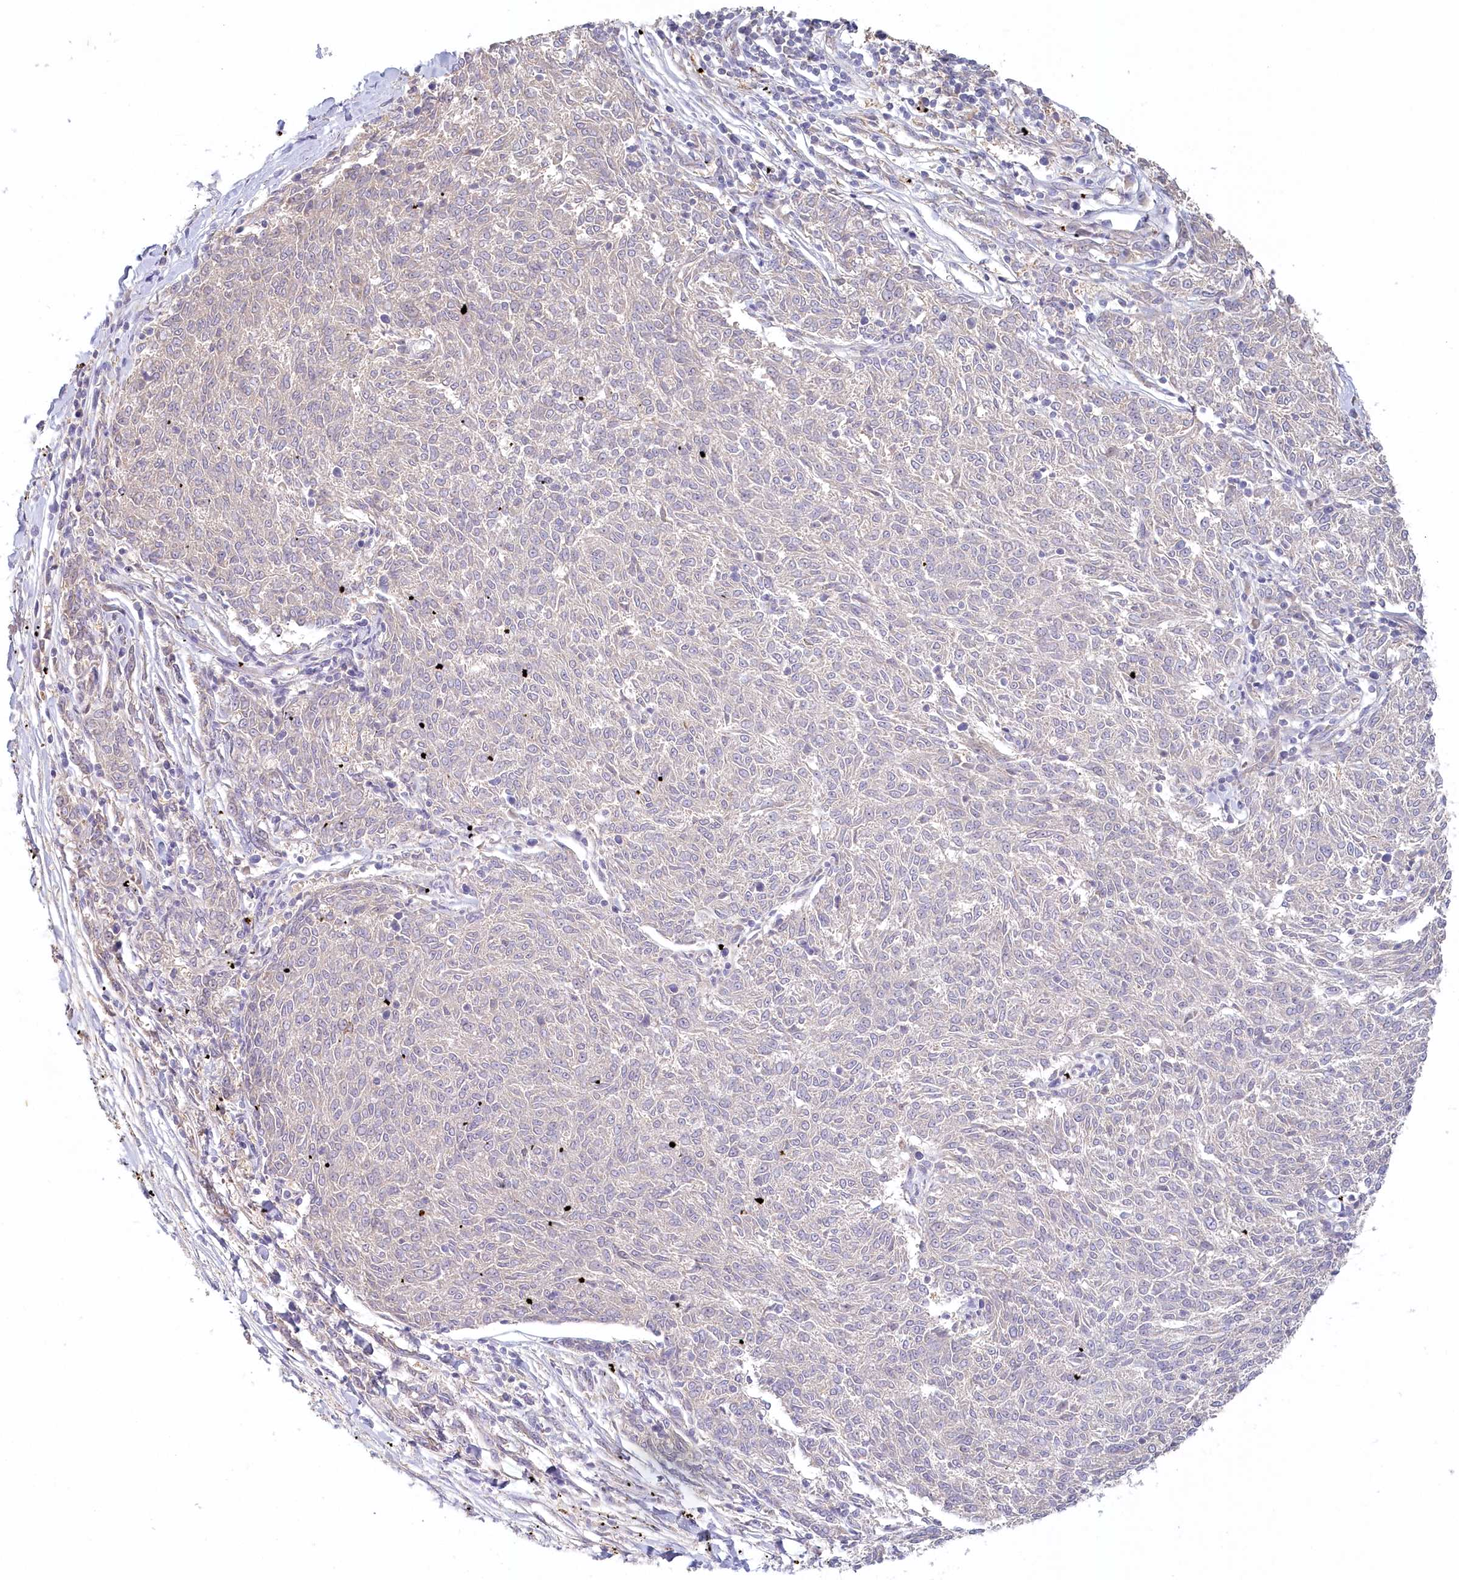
{"staining": {"intensity": "negative", "quantity": "none", "location": "none"}, "tissue": "melanoma", "cell_type": "Tumor cells", "image_type": "cancer", "snomed": [{"axis": "morphology", "description": "Malignant melanoma, NOS"}, {"axis": "topography", "description": "Skin"}], "caption": "A histopathology image of malignant melanoma stained for a protein demonstrates no brown staining in tumor cells.", "gene": "VSIG1", "patient": {"sex": "female", "age": 72}}